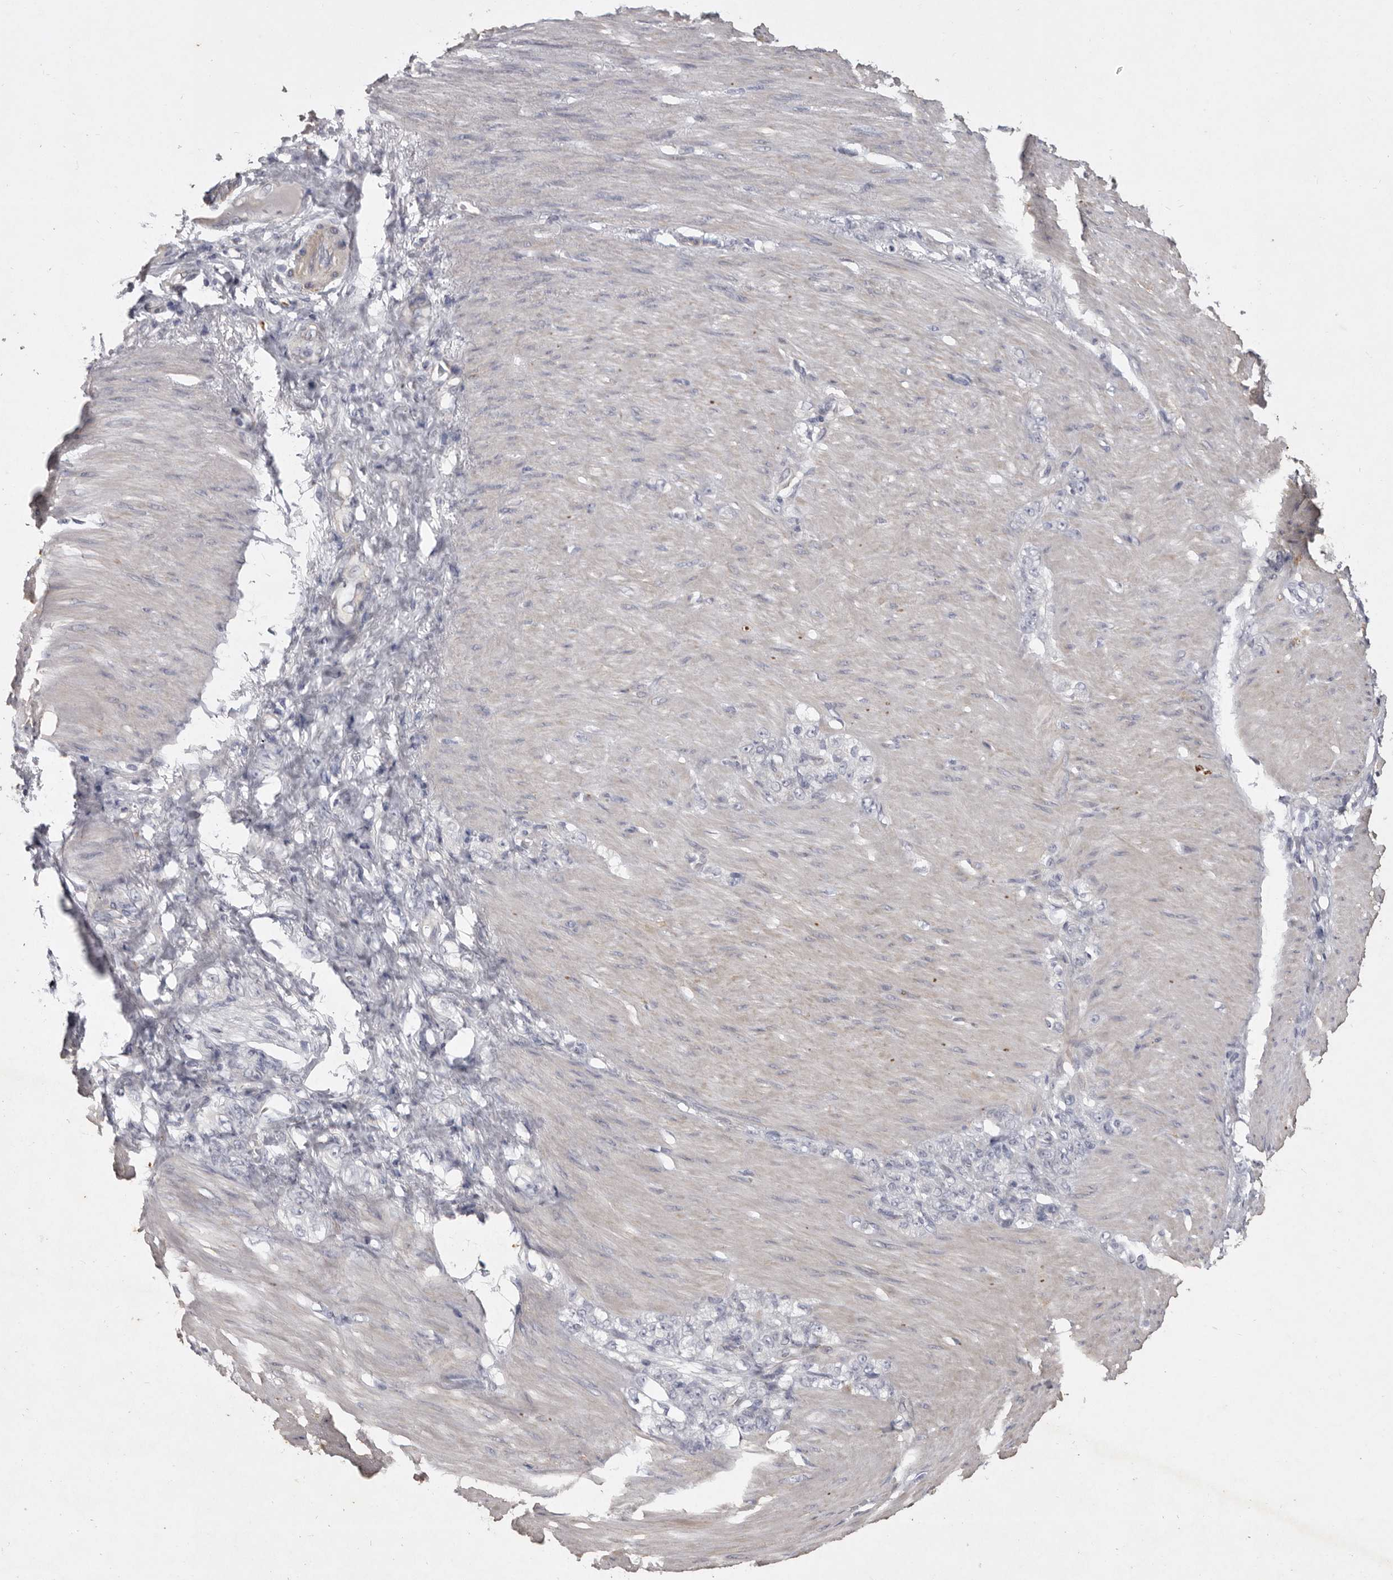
{"staining": {"intensity": "negative", "quantity": "none", "location": "none"}, "tissue": "stomach cancer", "cell_type": "Tumor cells", "image_type": "cancer", "snomed": [{"axis": "morphology", "description": "Normal tissue, NOS"}, {"axis": "morphology", "description": "Adenocarcinoma, NOS"}, {"axis": "topography", "description": "Stomach"}], "caption": "There is no significant positivity in tumor cells of stomach cancer (adenocarcinoma). (Stains: DAB IHC with hematoxylin counter stain, Microscopy: brightfield microscopy at high magnification).", "gene": "NKAIN4", "patient": {"sex": "male", "age": 82}}